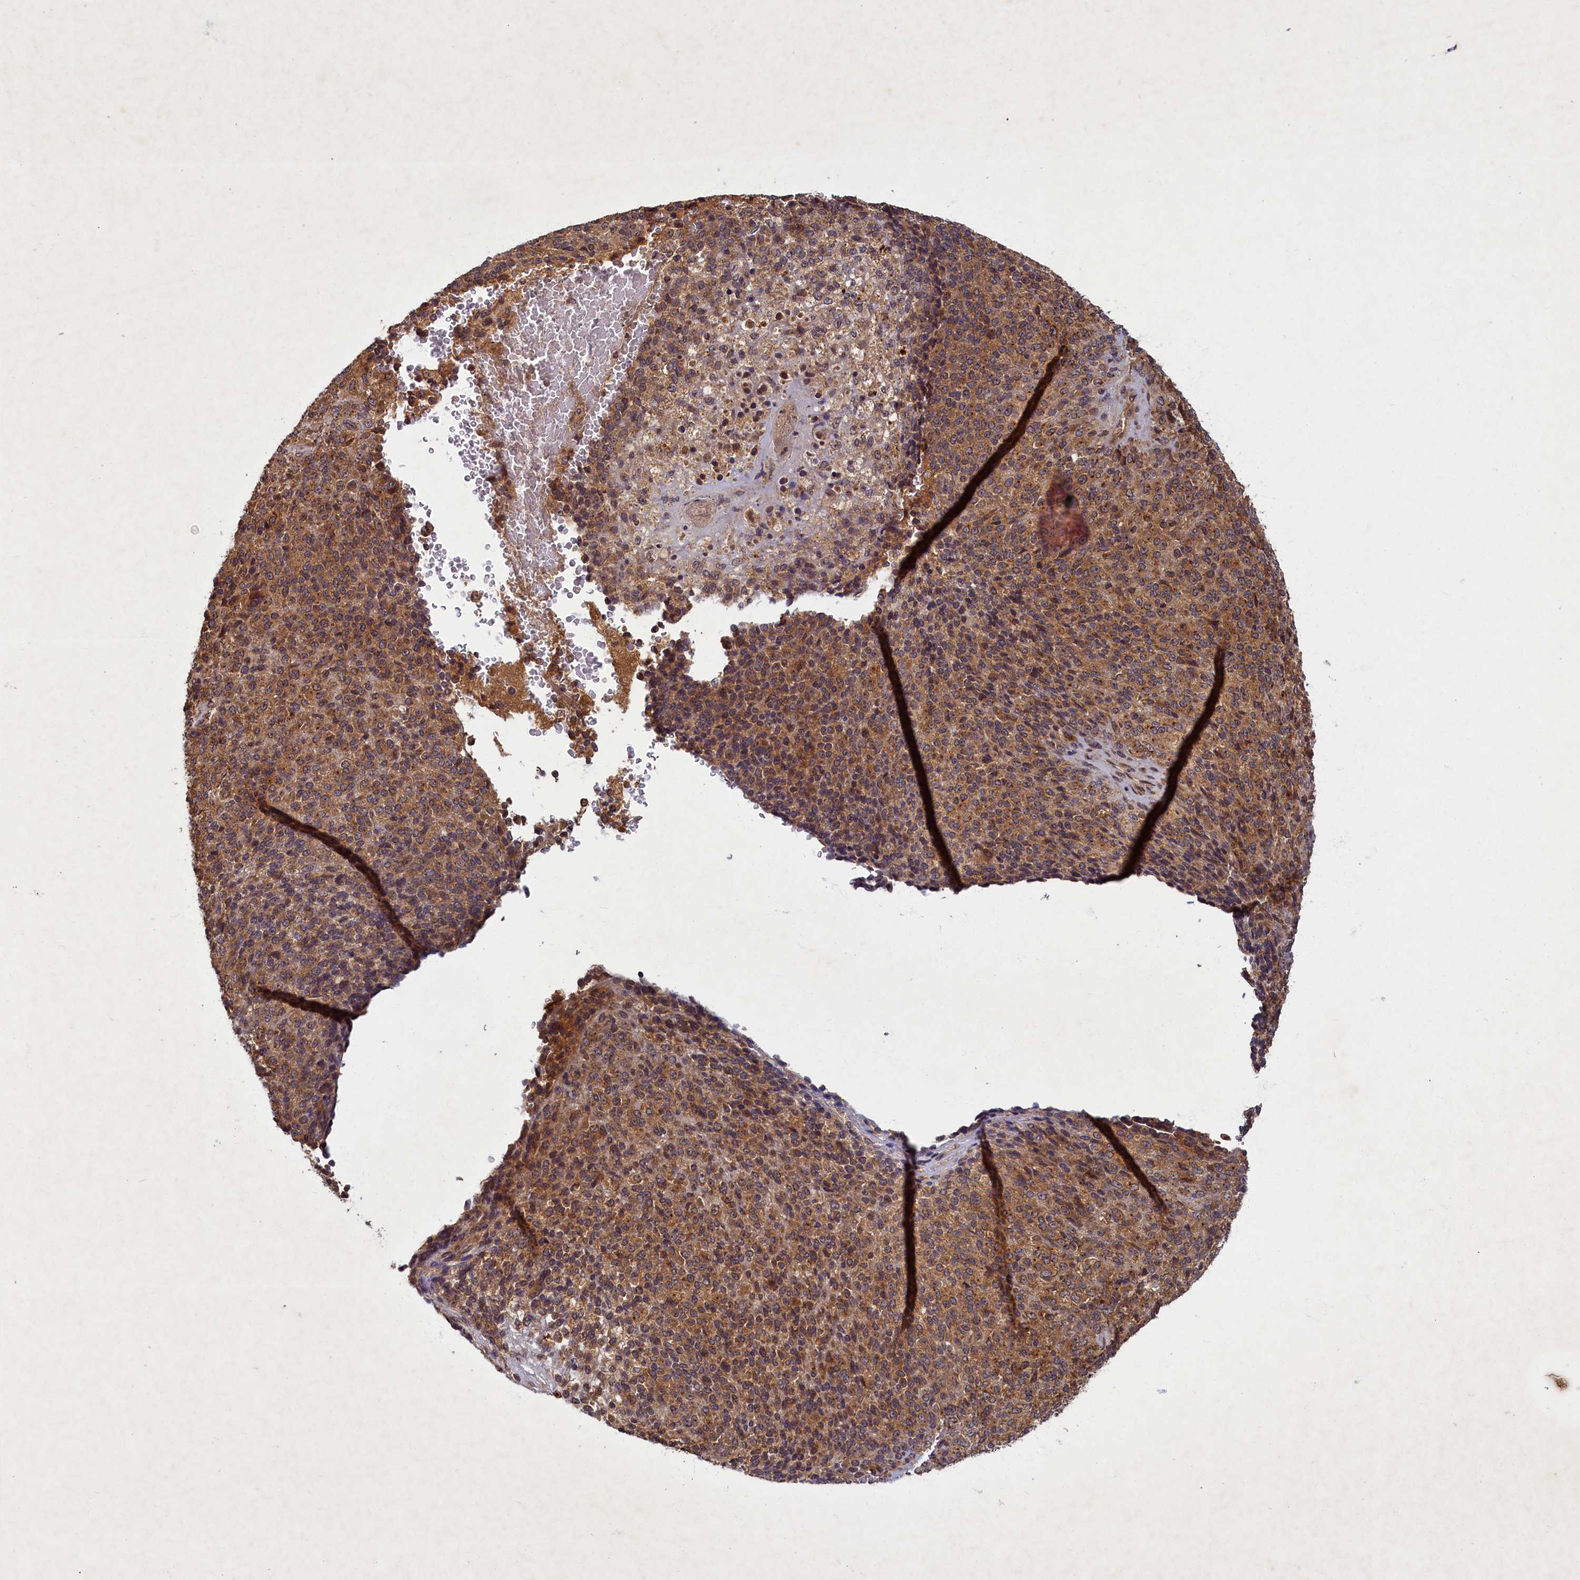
{"staining": {"intensity": "moderate", "quantity": ">75%", "location": "cytoplasmic/membranous"}, "tissue": "melanoma", "cell_type": "Tumor cells", "image_type": "cancer", "snomed": [{"axis": "morphology", "description": "Malignant melanoma, Metastatic site"}, {"axis": "topography", "description": "Brain"}], "caption": "Protein expression by immunohistochemistry shows moderate cytoplasmic/membranous staining in approximately >75% of tumor cells in malignant melanoma (metastatic site). The staining was performed using DAB, with brown indicating positive protein expression. Nuclei are stained blue with hematoxylin.", "gene": "BICD1", "patient": {"sex": "female", "age": 56}}